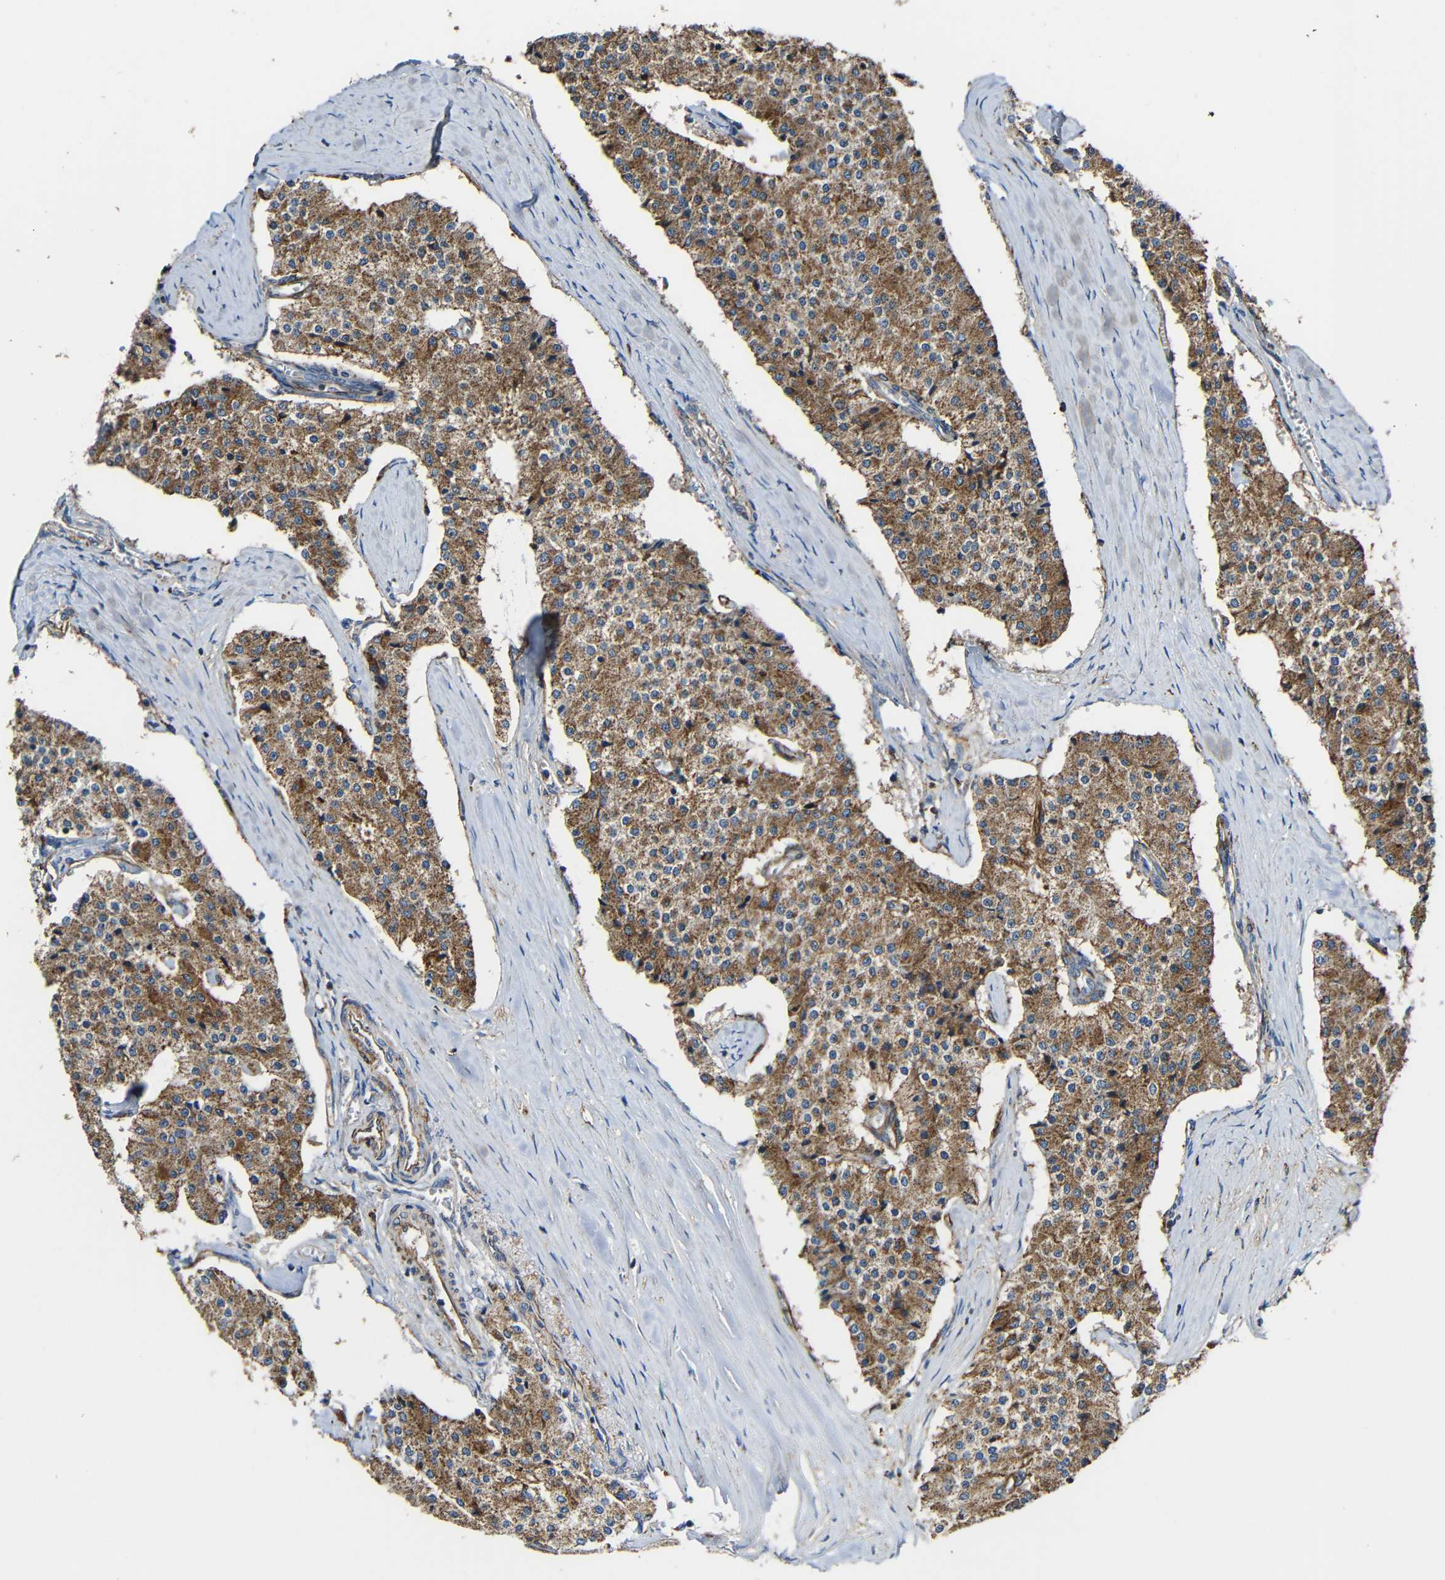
{"staining": {"intensity": "moderate", "quantity": ">75%", "location": "cytoplasmic/membranous"}, "tissue": "carcinoid", "cell_type": "Tumor cells", "image_type": "cancer", "snomed": [{"axis": "morphology", "description": "Carcinoid, malignant, NOS"}, {"axis": "topography", "description": "Colon"}], "caption": "Malignant carcinoid was stained to show a protein in brown. There is medium levels of moderate cytoplasmic/membranous expression in about >75% of tumor cells.", "gene": "IGSF10", "patient": {"sex": "female", "age": 52}}